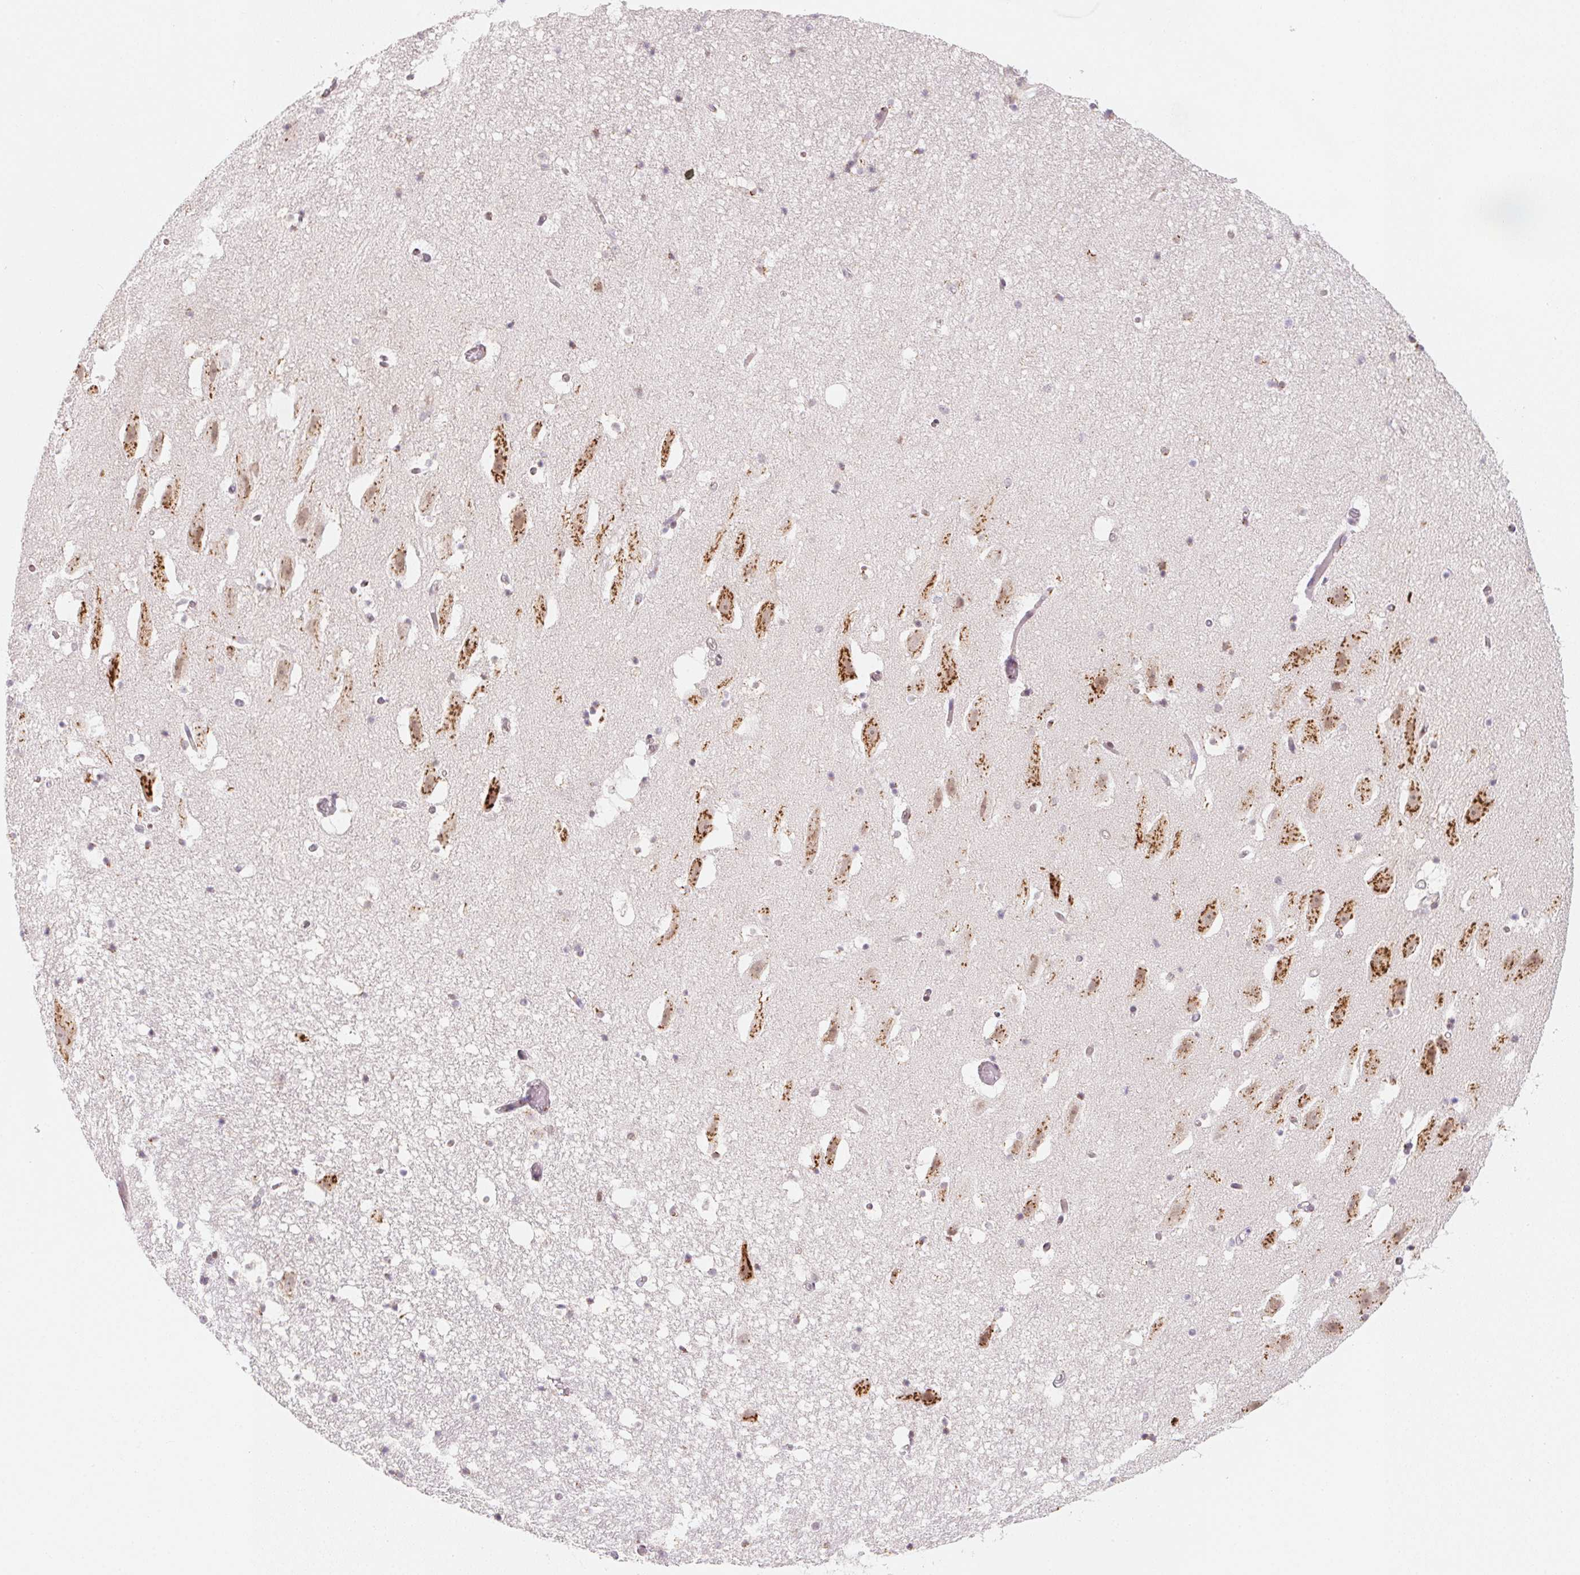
{"staining": {"intensity": "moderate", "quantity": "<25%", "location": "cytoplasmic/membranous"}, "tissue": "hippocampus", "cell_type": "Glial cells", "image_type": "normal", "snomed": [{"axis": "morphology", "description": "Normal tissue, NOS"}, {"axis": "topography", "description": "Hippocampus"}], "caption": "Moderate cytoplasmic/membranous positivity is seen in approximately <25% of glial cells in normal hippocampus.", "gene": "RAB22A", "patient": {"sex": "male", "age": 26}}